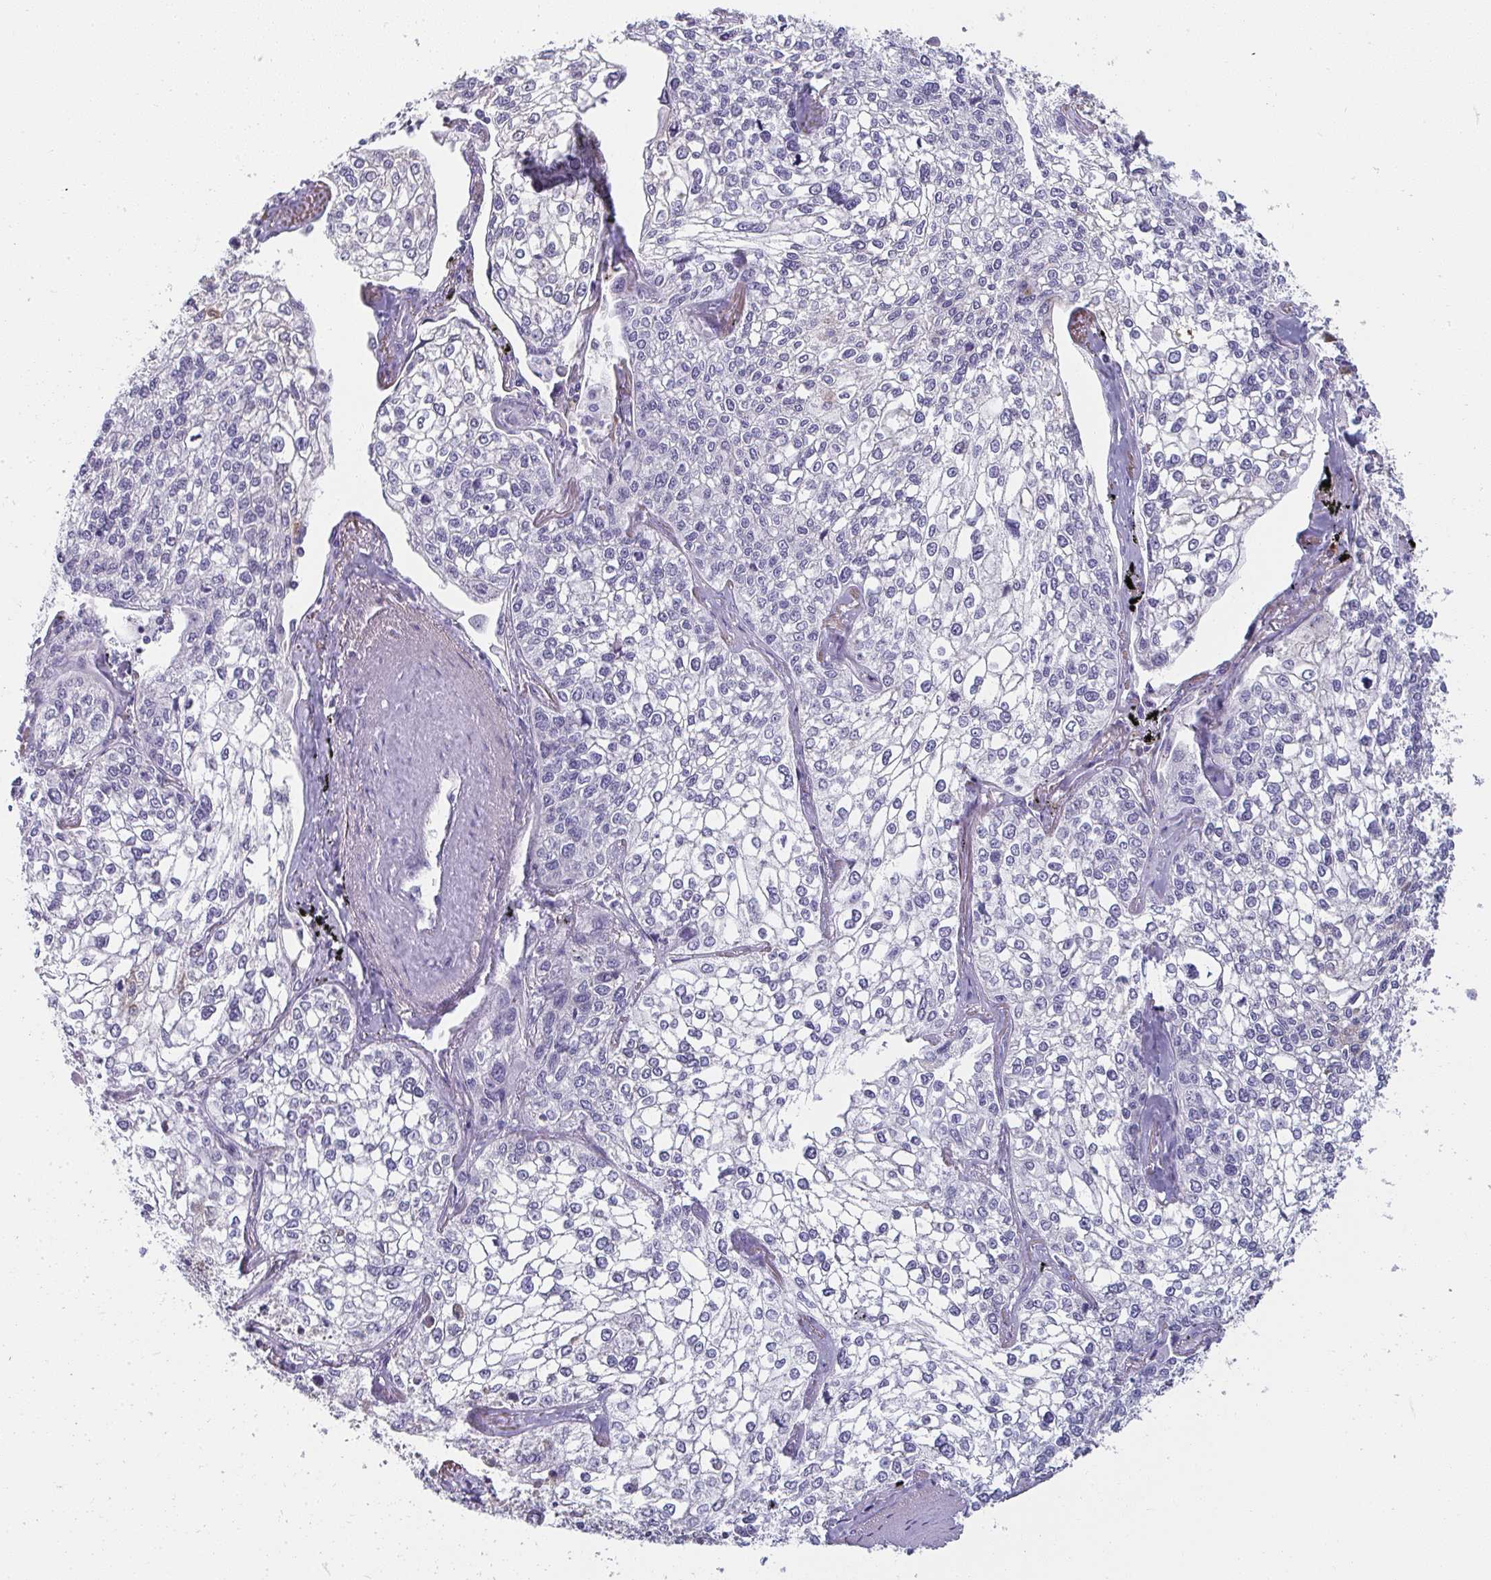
{"staining": {"intensity": "negative", "quantity": "none", "location": "none"}, "tissue": "lung cancer", "cell_type": "Tumor cells", "image_type": "cancer", "snomed": [{"axis": "morphology", "description": "Squamous cell carcinoma, NOS"}, {"axis": "topography", "description": "Lung"}], "caption": "DAB immunohistochemical staining of lung cancer (squamous cell carcinoma) displays no significant staining in tumor cells.", "gene": "SHROOM1", "patient": {"sex": "male", "age": 74}}